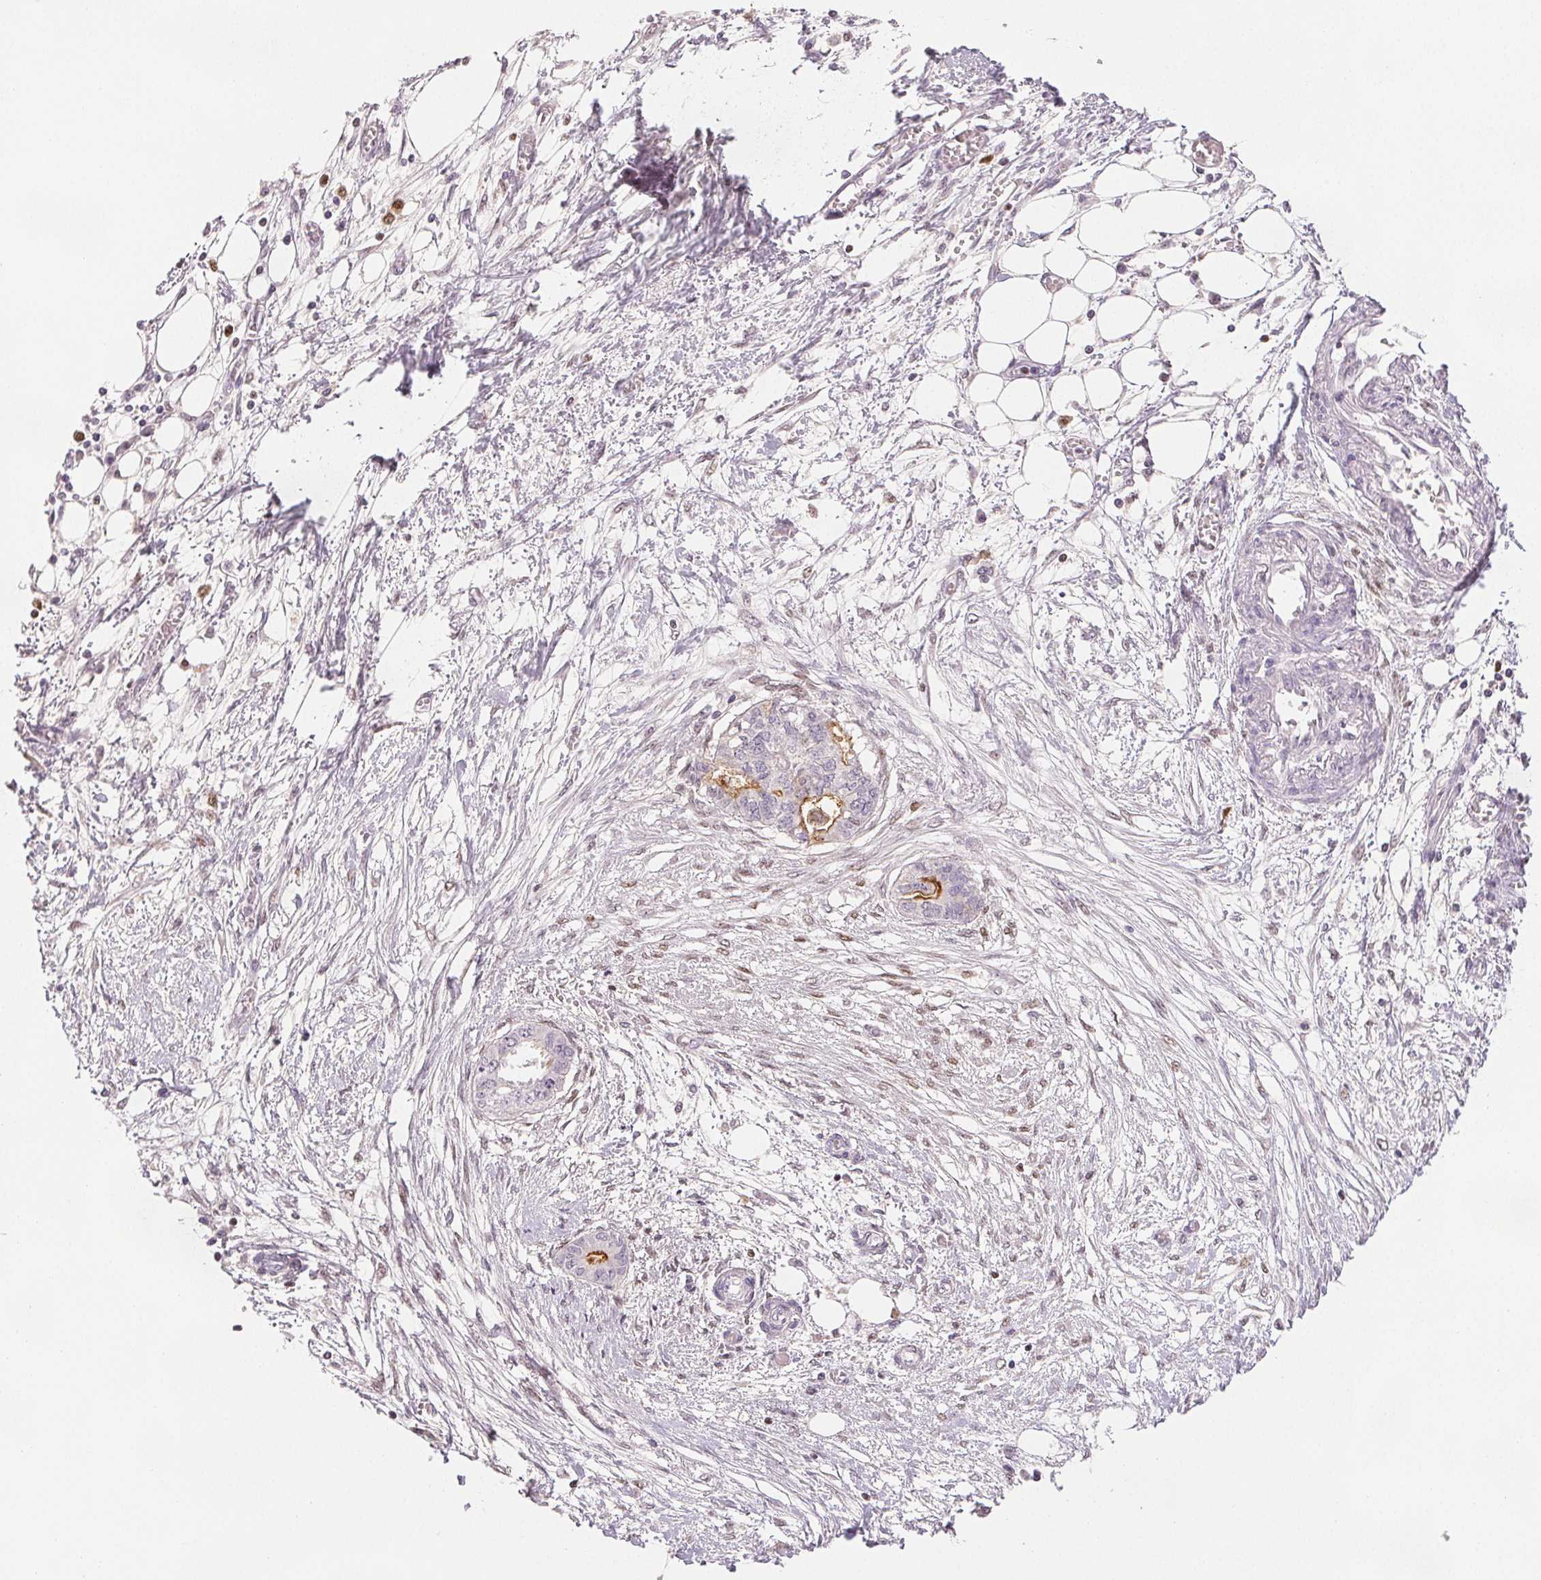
{"staining": {"intensity": "moderate", "quantity": "<25%", "location": "cytoplasmic/membranous"}, "tissue": "endometrial cancer", "cell_type": "Tumor cells", "image_type": "cancer", "snomed": [{"axis": "morphology", "description": "Adenocarcinoma, NOS"}, {"axis": "morphology", "description": "Adenocarcinoma, metastatic, NOS"}, {"axis": "topography", "description": "Adipose tissue"}, {"axis": "topography", "description": "Endometrium"}], "caption": "Immunohistochemical staining of adenocarcinoma (endometrial) displays low levels of moderate cytoplasmic/membranous expression in about <25% of tumor cells.", "gene": "RUNX2", "patient": {"sex": "female", "age": 67}}